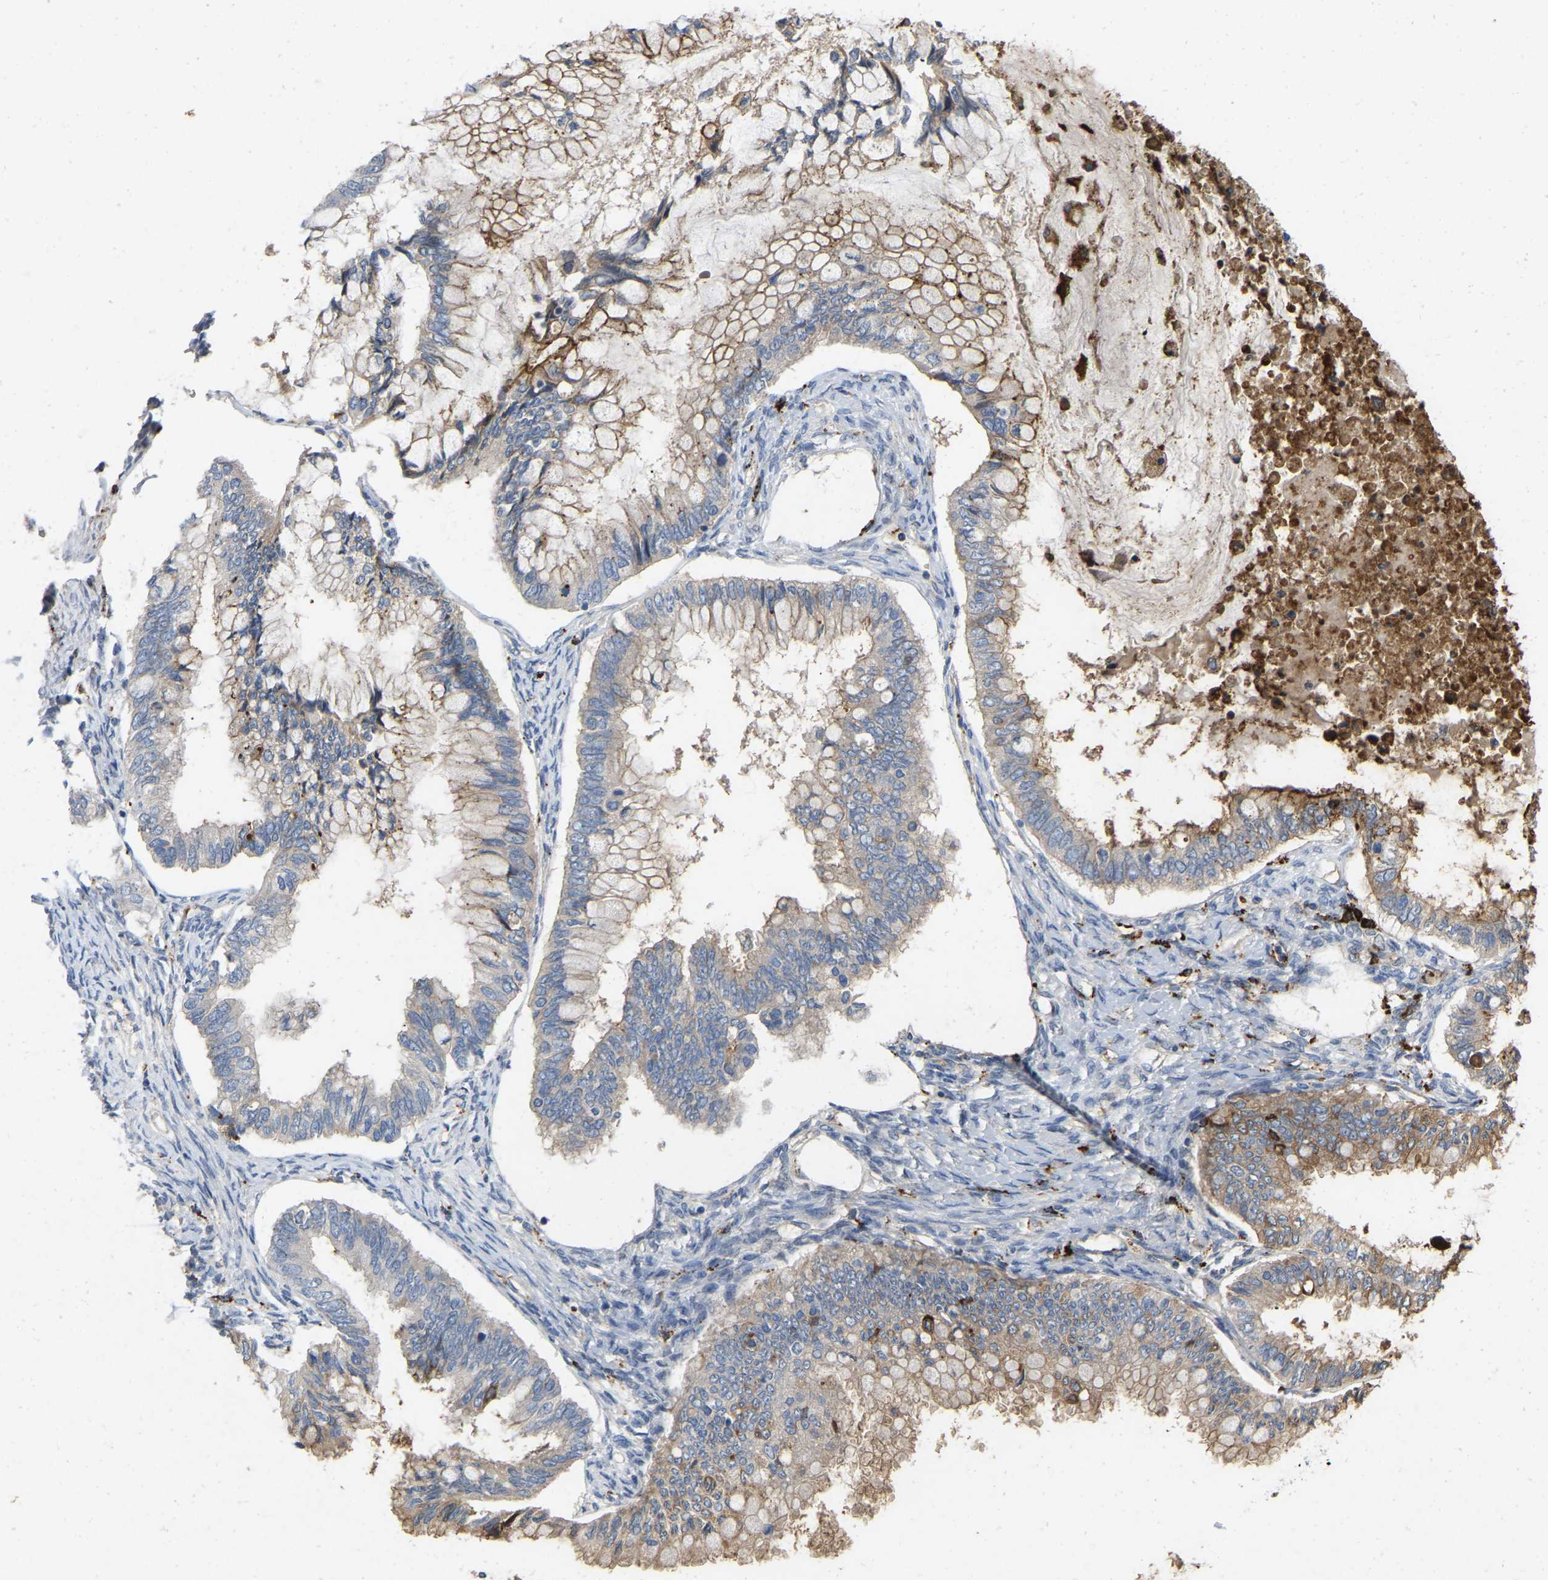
{"staining": {"intensity": "moderate", "quantity": "25%-75%", "location": "cytoplasmic/membranous"}, "tissue": "ovarian cancer", "cell_type": "Tumor cells", "image_type": "cancer", "snomed": [{"axis": "morphology", "description": "Cystadenocarcinoma, mucinous, NOS"}, {"axis": "topography", "description": "Ovary"}], "caption": "Moderate cytoplasmic/membranous expression is seen in about 25%-75% of tumor cells in ovarian mucinous cystadenocarcinoma.", "gene": "RHEB", "patient": {"sex": "female", "age": 80}}